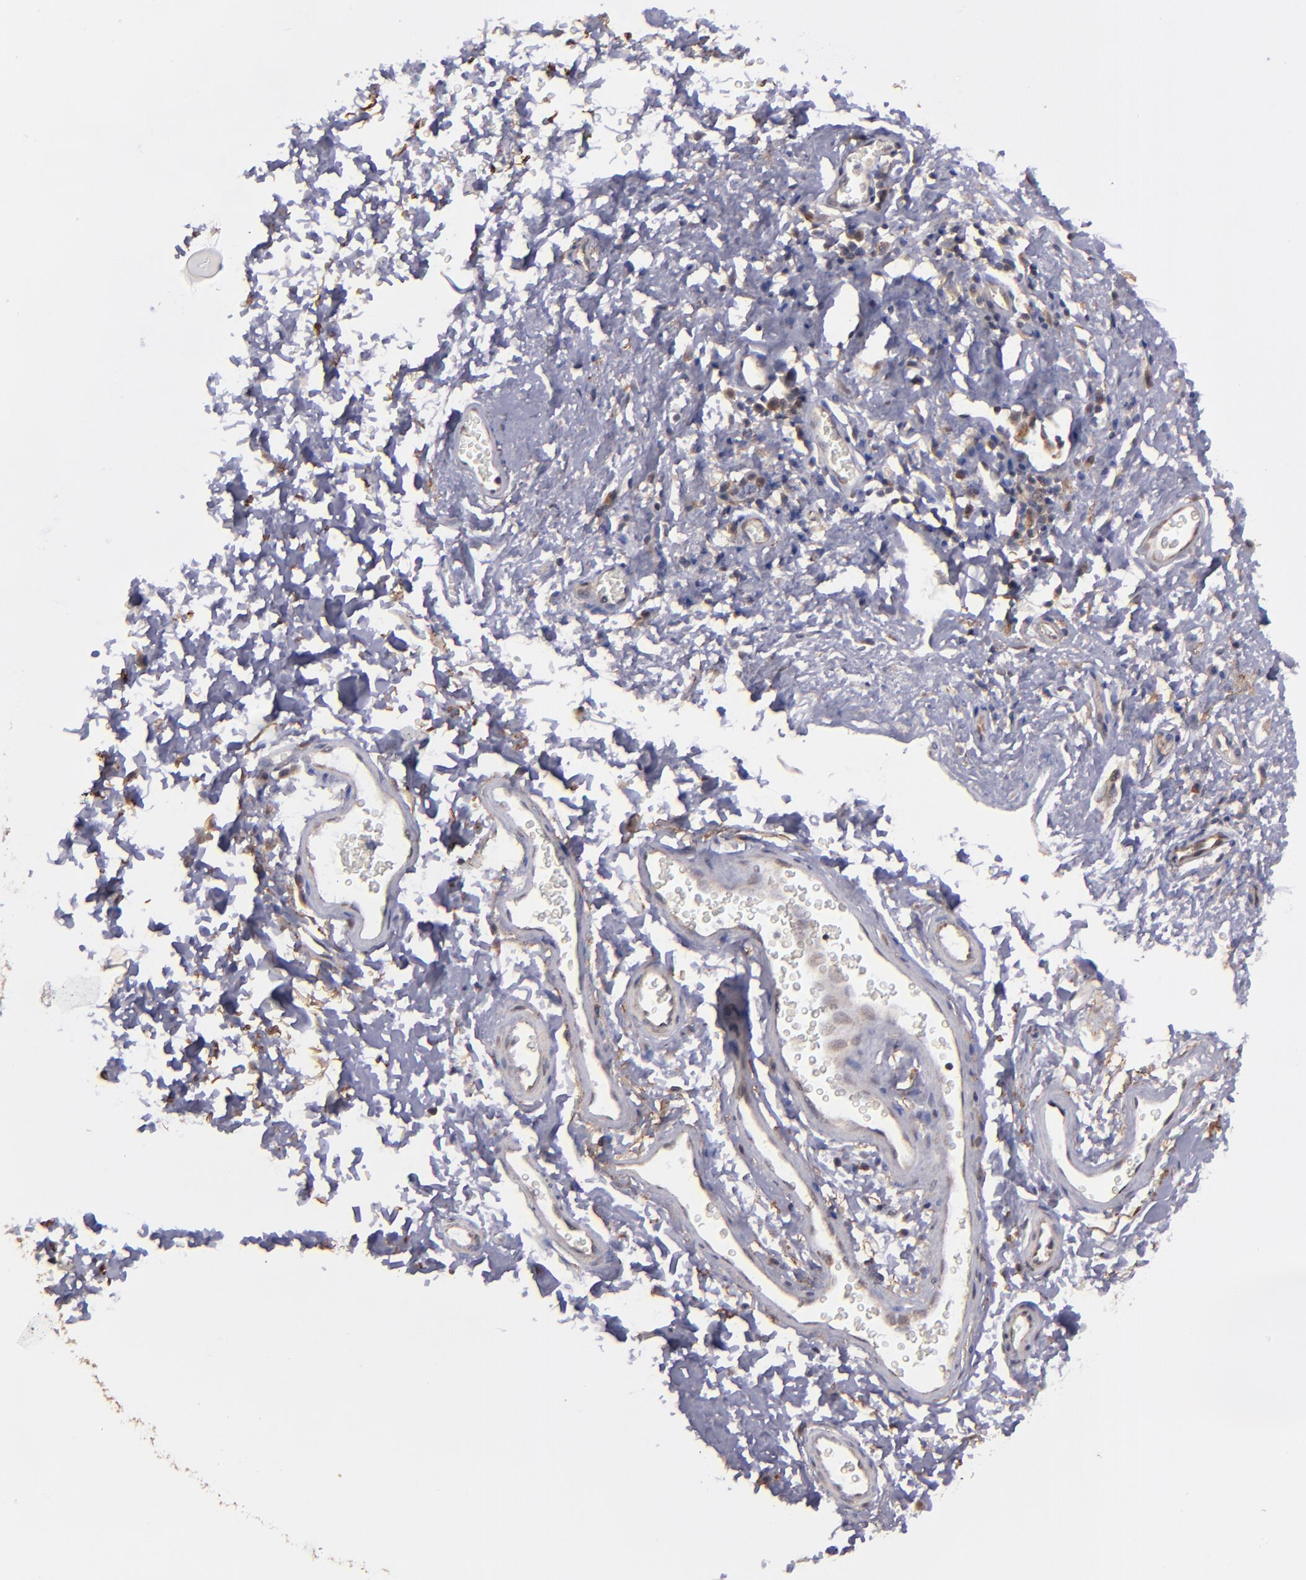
{"staining": {"intensity": "weak", "quantity": "<25%", "location": "cytoplasmic/membranous"}, "tissue": "esophagus", "cell_type": "Squamous epithelial cells", "image_type": "normal", "snomed": [{"axis": "morphology", "description": "Normal tissue, NOS"}, {"axis": "topography", "description": "Esophagus"}], "caption": "IHC micrograph of normal esophagus stained for a protein (brown), which displays no staining in squamous epithelial cells.", "gene": "ZFYVE1", "patient": {"sex": "female", "age": 61}}